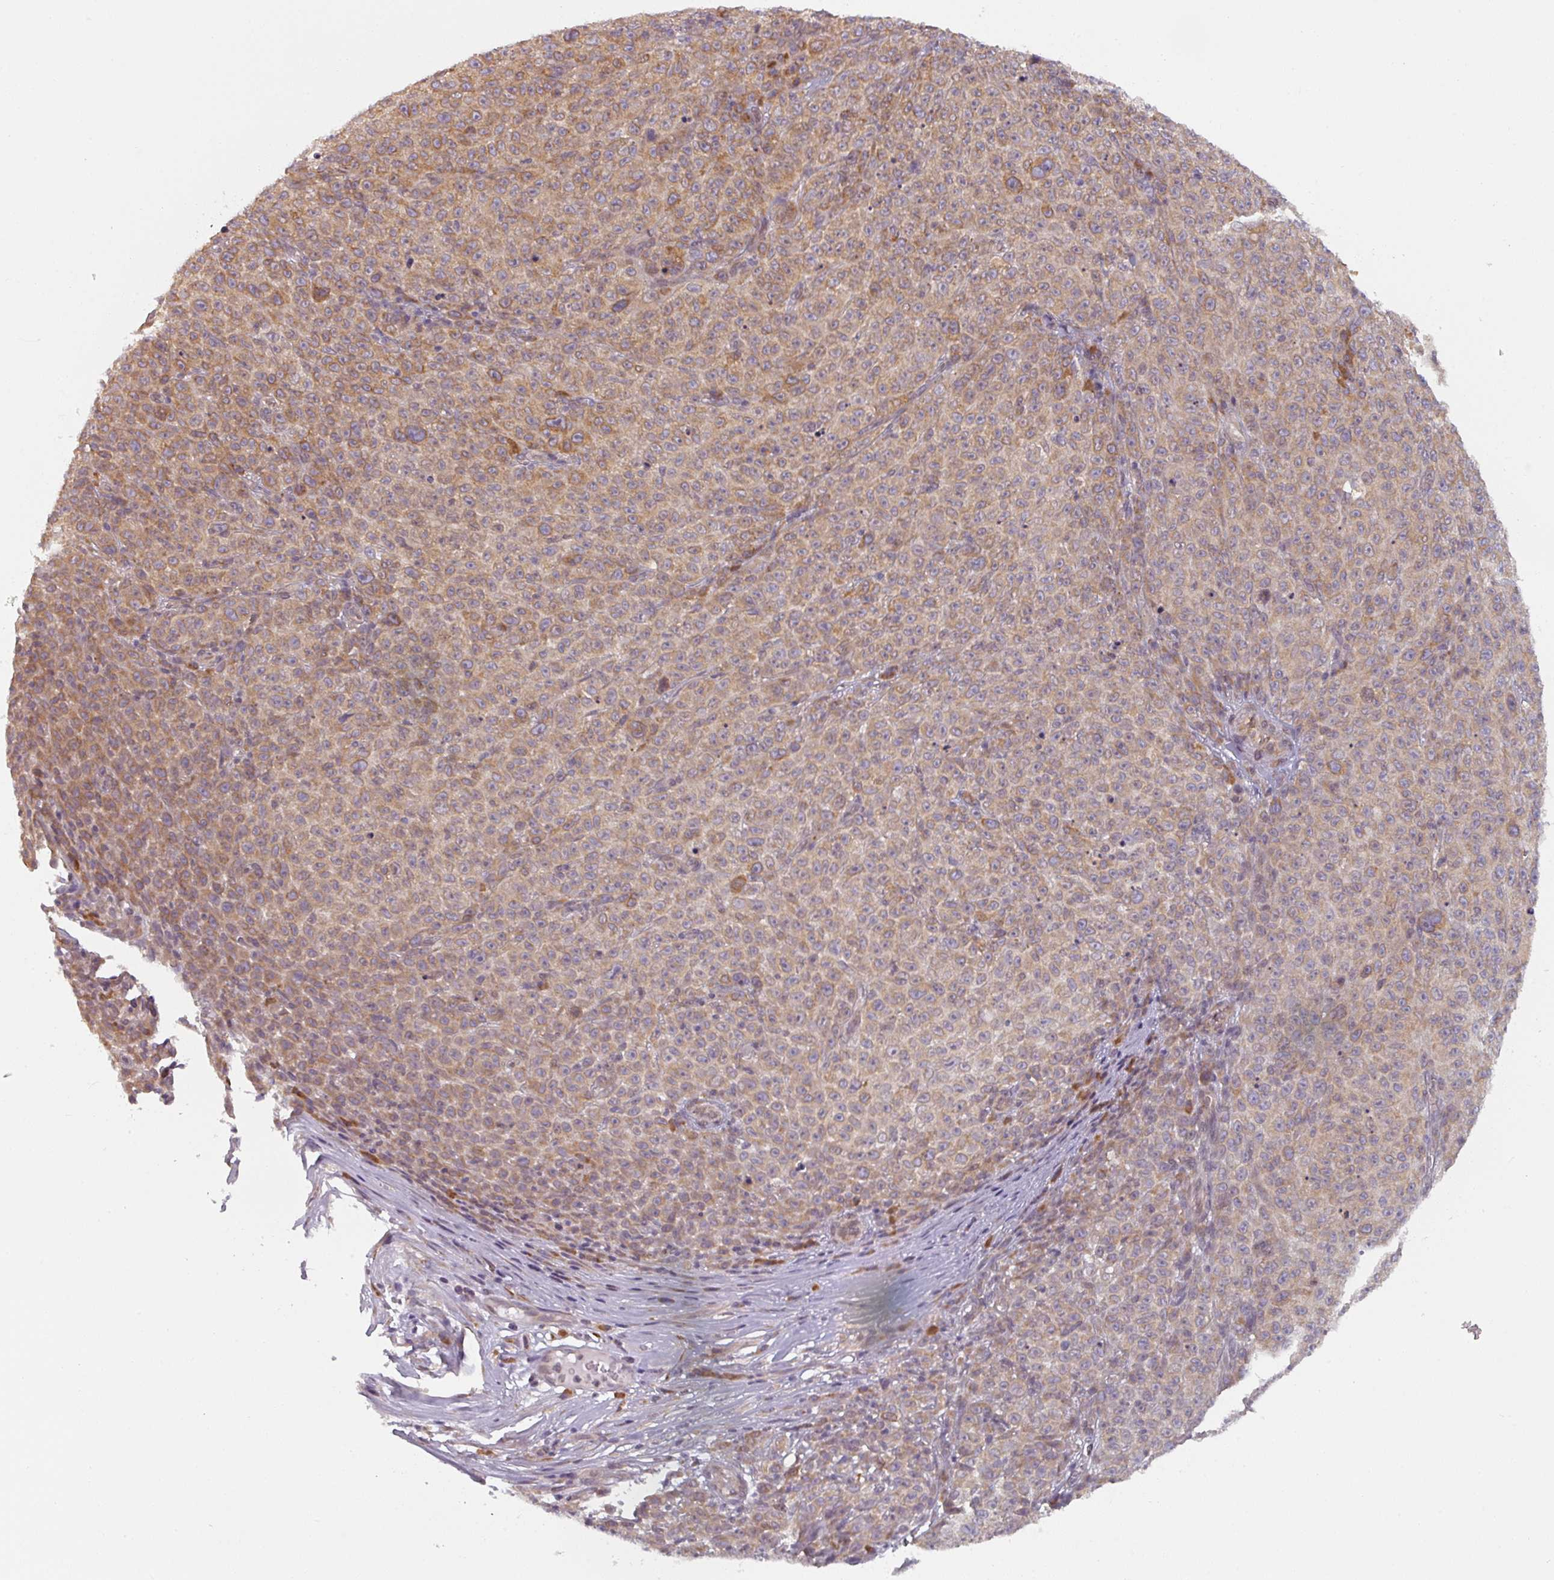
{"staining": {"intensity": "moderate", "quantity": ">75%", "location": "cytoplasmic/membranous"}, "tissue": "melanoma", "cell_type": "Tumor cells", "image_type": "cancer", "snomed": [{"axis": "morphology", "description": "Malignant melanoma, NOS"}, {"axis": "topography", "description": "Skin"}], "caption": "This is an image of immunohistochemistry staining of melanoma, which shows moderate expression in the cytoplasmic/membranous of tumor cells.", "gene": "TAPT1", "patient": {"sex": "female", "age": 82}}